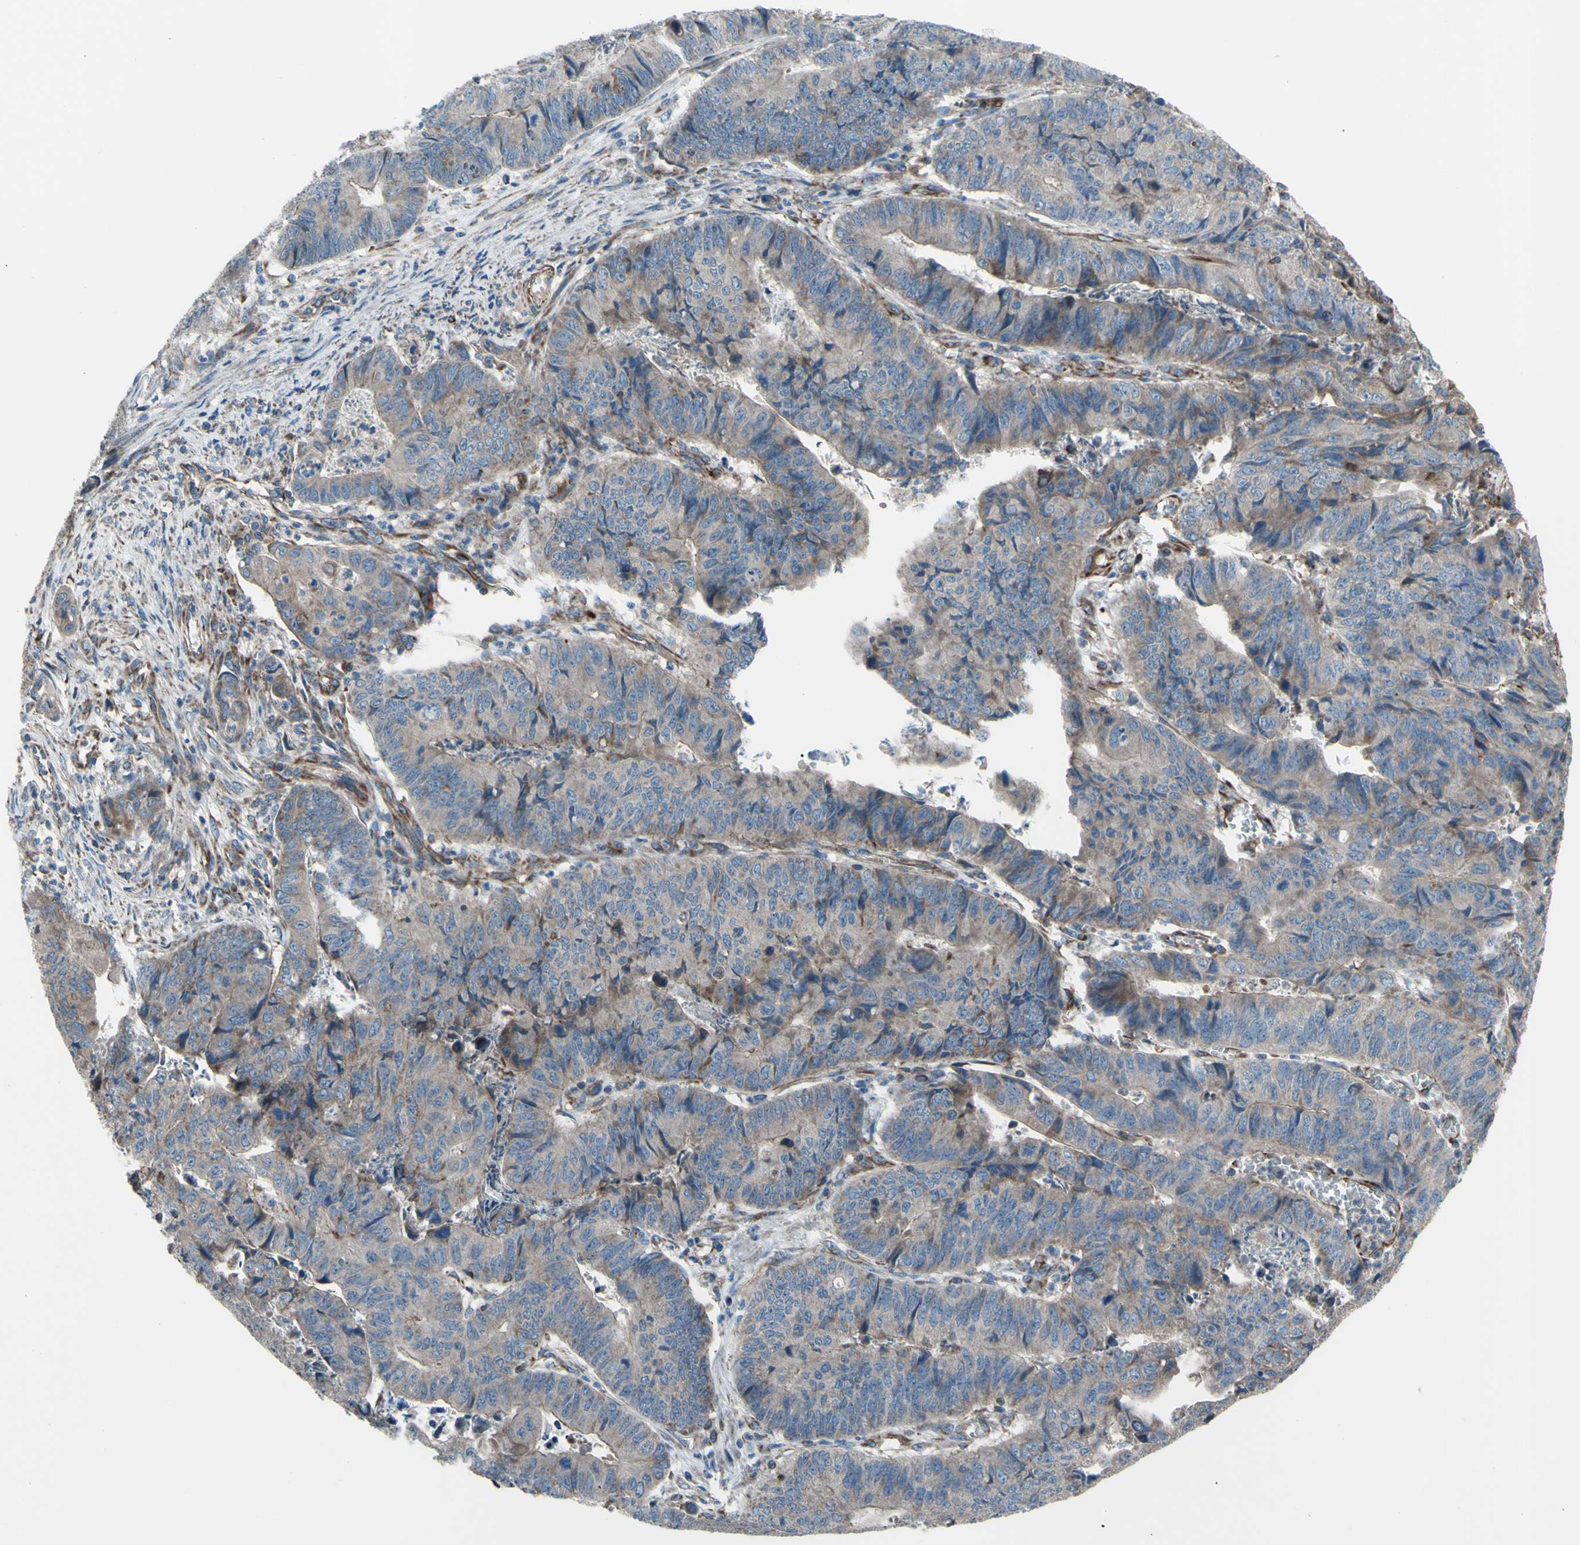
{"staining": {"intensity": "weak", "quantity": "25%-75%", "location": "cytoplasmic/membranous"}, "tissue": "stomach cancer", "cell_type": "Tumor cells", "image_type": "cancer", "snomed": [{"axis": "morphology", "description": "Adenocarcinoma, NOS"}, {"axis": "topography", "description": "Stomach, lower"}], "caption": "Weak cytoplasmic/membranous expression for a protein is seen in approximately 25%-75% of tumor cells of stomach cancer using immunohistochemistry.", "gene": "EMC7", "patient": {"sex": "male", "age": 77}}